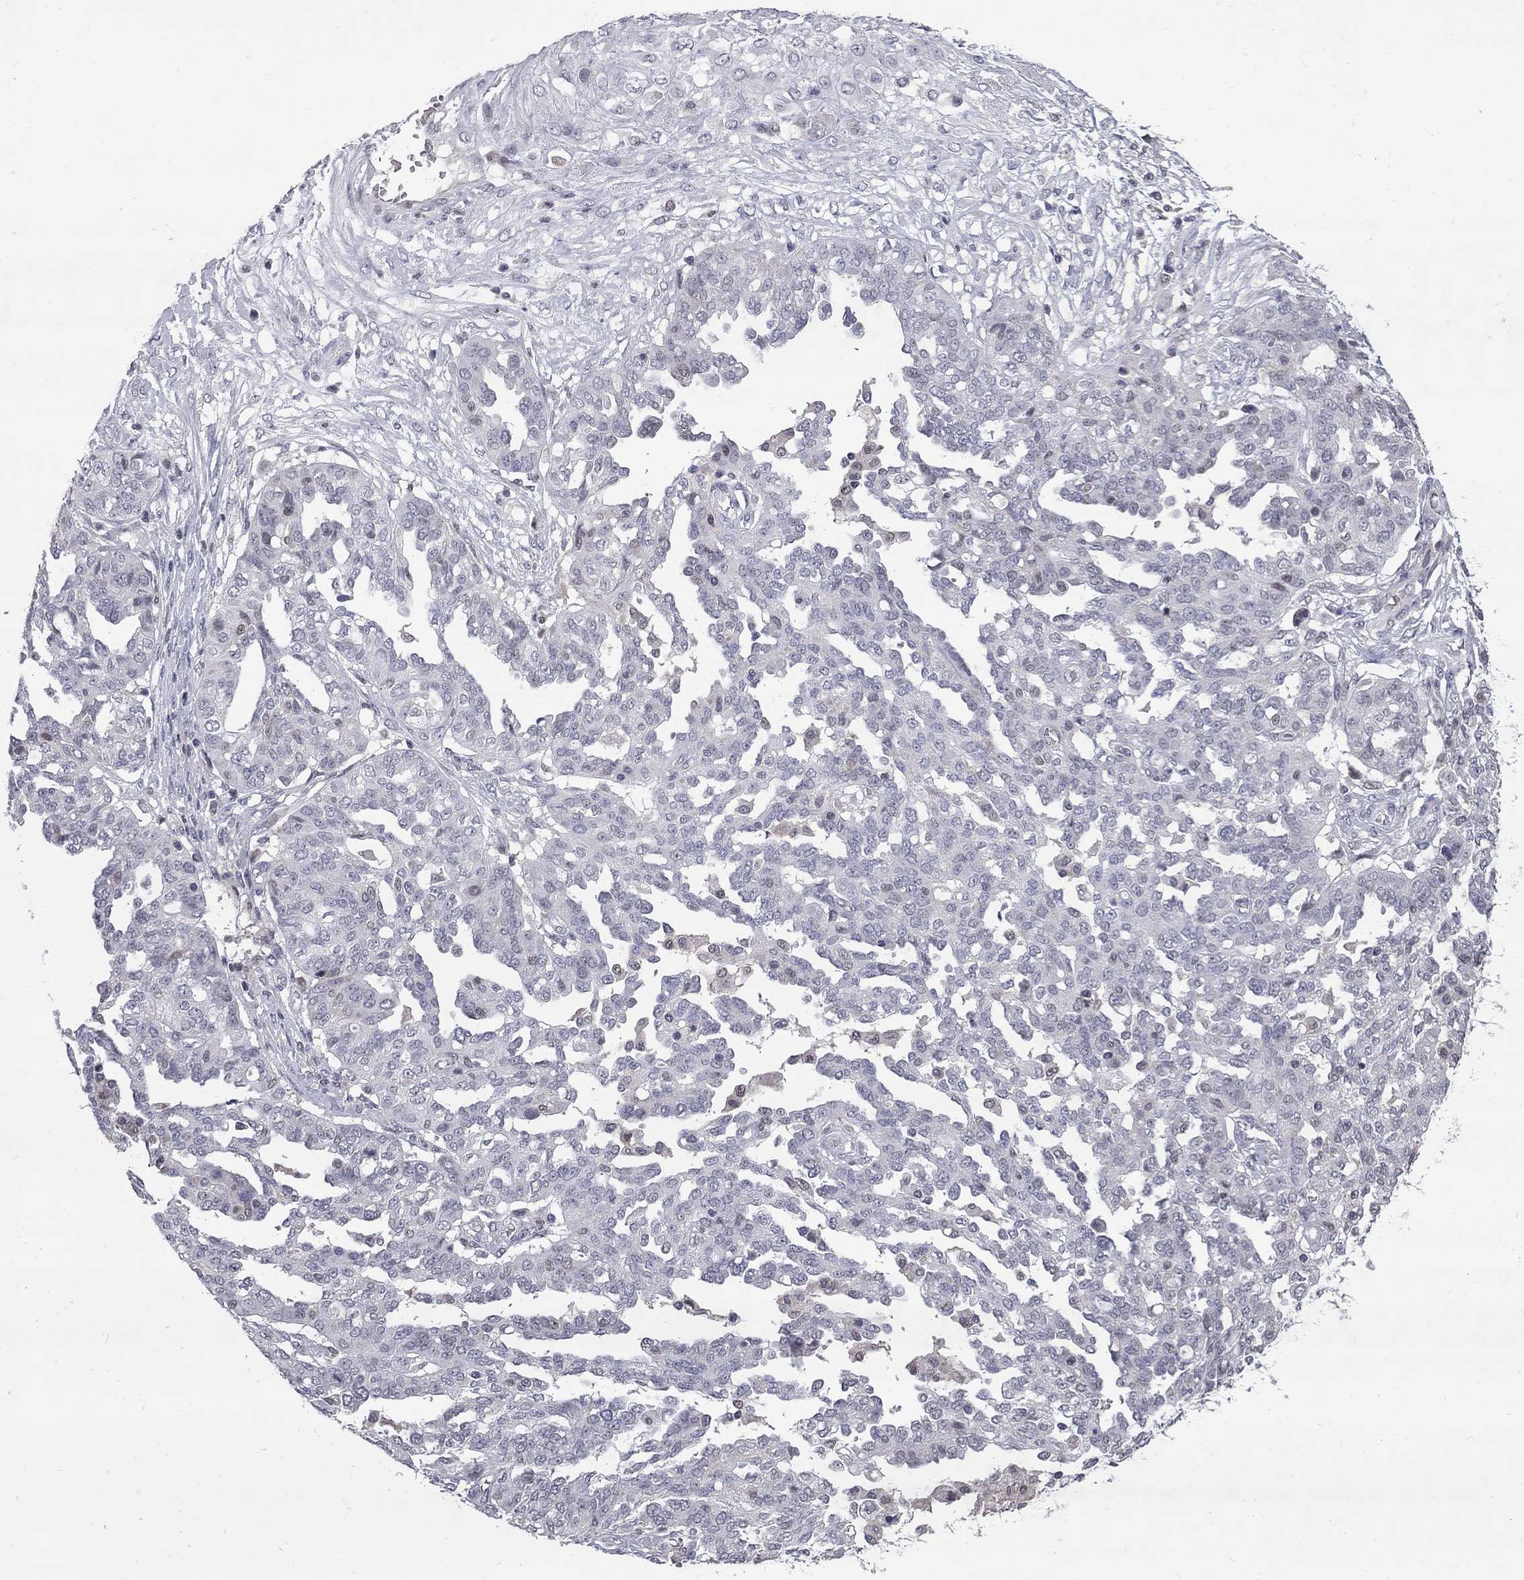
{"staining": {"intensity": "negative", "quantity": "none", "location": "none"}, "tissue": "ovarian cancer", "cell_type": "Tumor cells", "image_type": "cancer", "snomed": [{"axis": "morphology", "description": "Cystadenocarcinoma, serous, NOS"}, {"axis": "topography", "description": "Ovary"}], "caption": "This is an immunohistochemistry (IHC) image of ovarian cancer (serous cystadenocarcinoma). There is no staining in tumor cells.", "gene": "HTR4", "patient": {"sex": "female", "age": 67}}